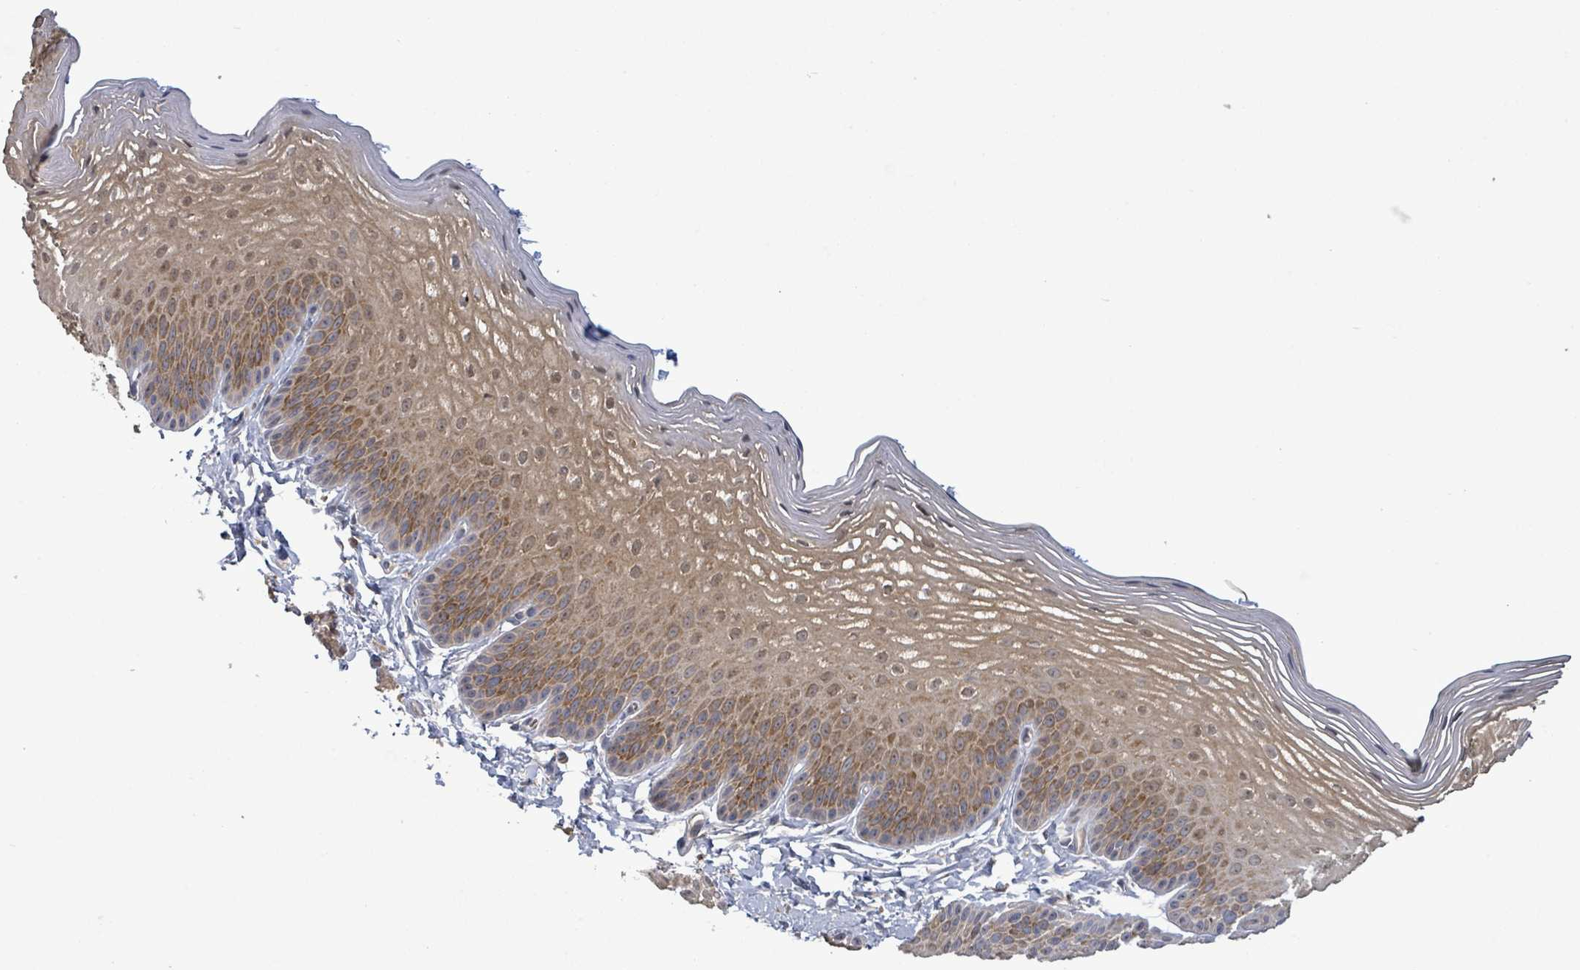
{"staining": {"intensity": "moderate", "quantity": ">75%", "location": "cytoplasmic/membranous,nuclear"}, "tissue": "skin", "cell_type": "Epidermal cells", "image_type": "normal", "snomed": [{"axis": "morphology", "description": "Normal tissue, NOS"}, {"axis": "morphology", "description": "Hemorrhoids"}, {"axis": "morphology", "description": "Inflammation, NOS"}, {"axis": "topography", "description": "Anal"}], "caption": "IHC histopathology image of benign skin: skin stained using IHC displays medium levels of moderate protein expression localized specifically in the cytoplasmic/membranous,nuclear of epidermal cells, appearing as a cytoplasmic/membranous,nuclear brown color.", "gene": "SERPINE3", "patient": {"sex": "male", "age": 60}}